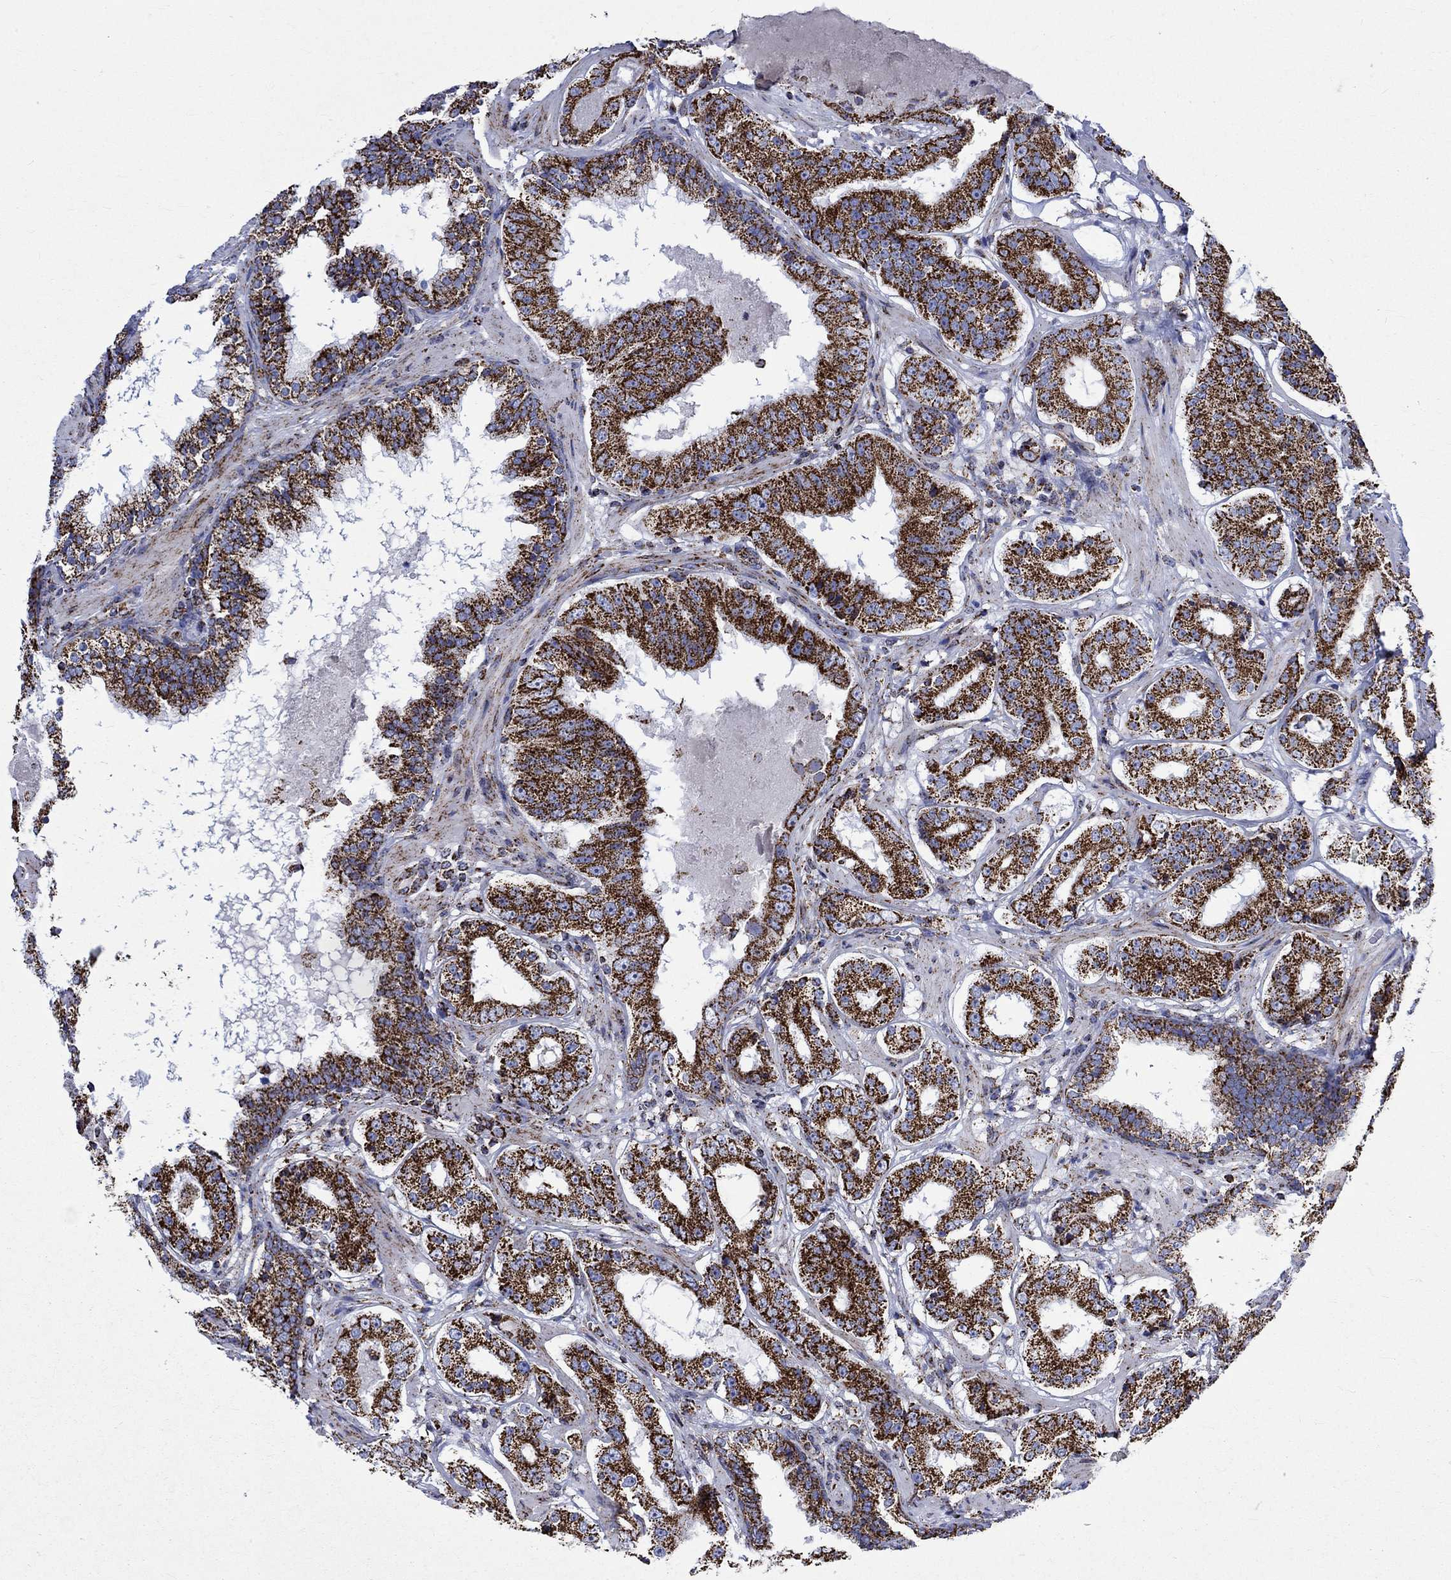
{"staining": {"intensity": "strong", "quantity": ">75%", "location": "cytoplasmic/membranous"}, "tissue": "prostate cancer", "cell_type": "Tumor cells", "image_type": "cancer", "snomed": [{"axis": "morphology", "description": "Adenocarcinoma, Low grade"}, {"axis": "topography", "description": "Prostate"}], "caption": "Tumor cells demonstrate high levels of strong cytoplasmic/membranous staining in about >75% of cells in human low-grade adenocarcinoma (prostate). (DAB = brown stain, brightfield microscopy at high magnification).", "gene": "RCE1", "patient": {"sex": "male", "age": 60}}